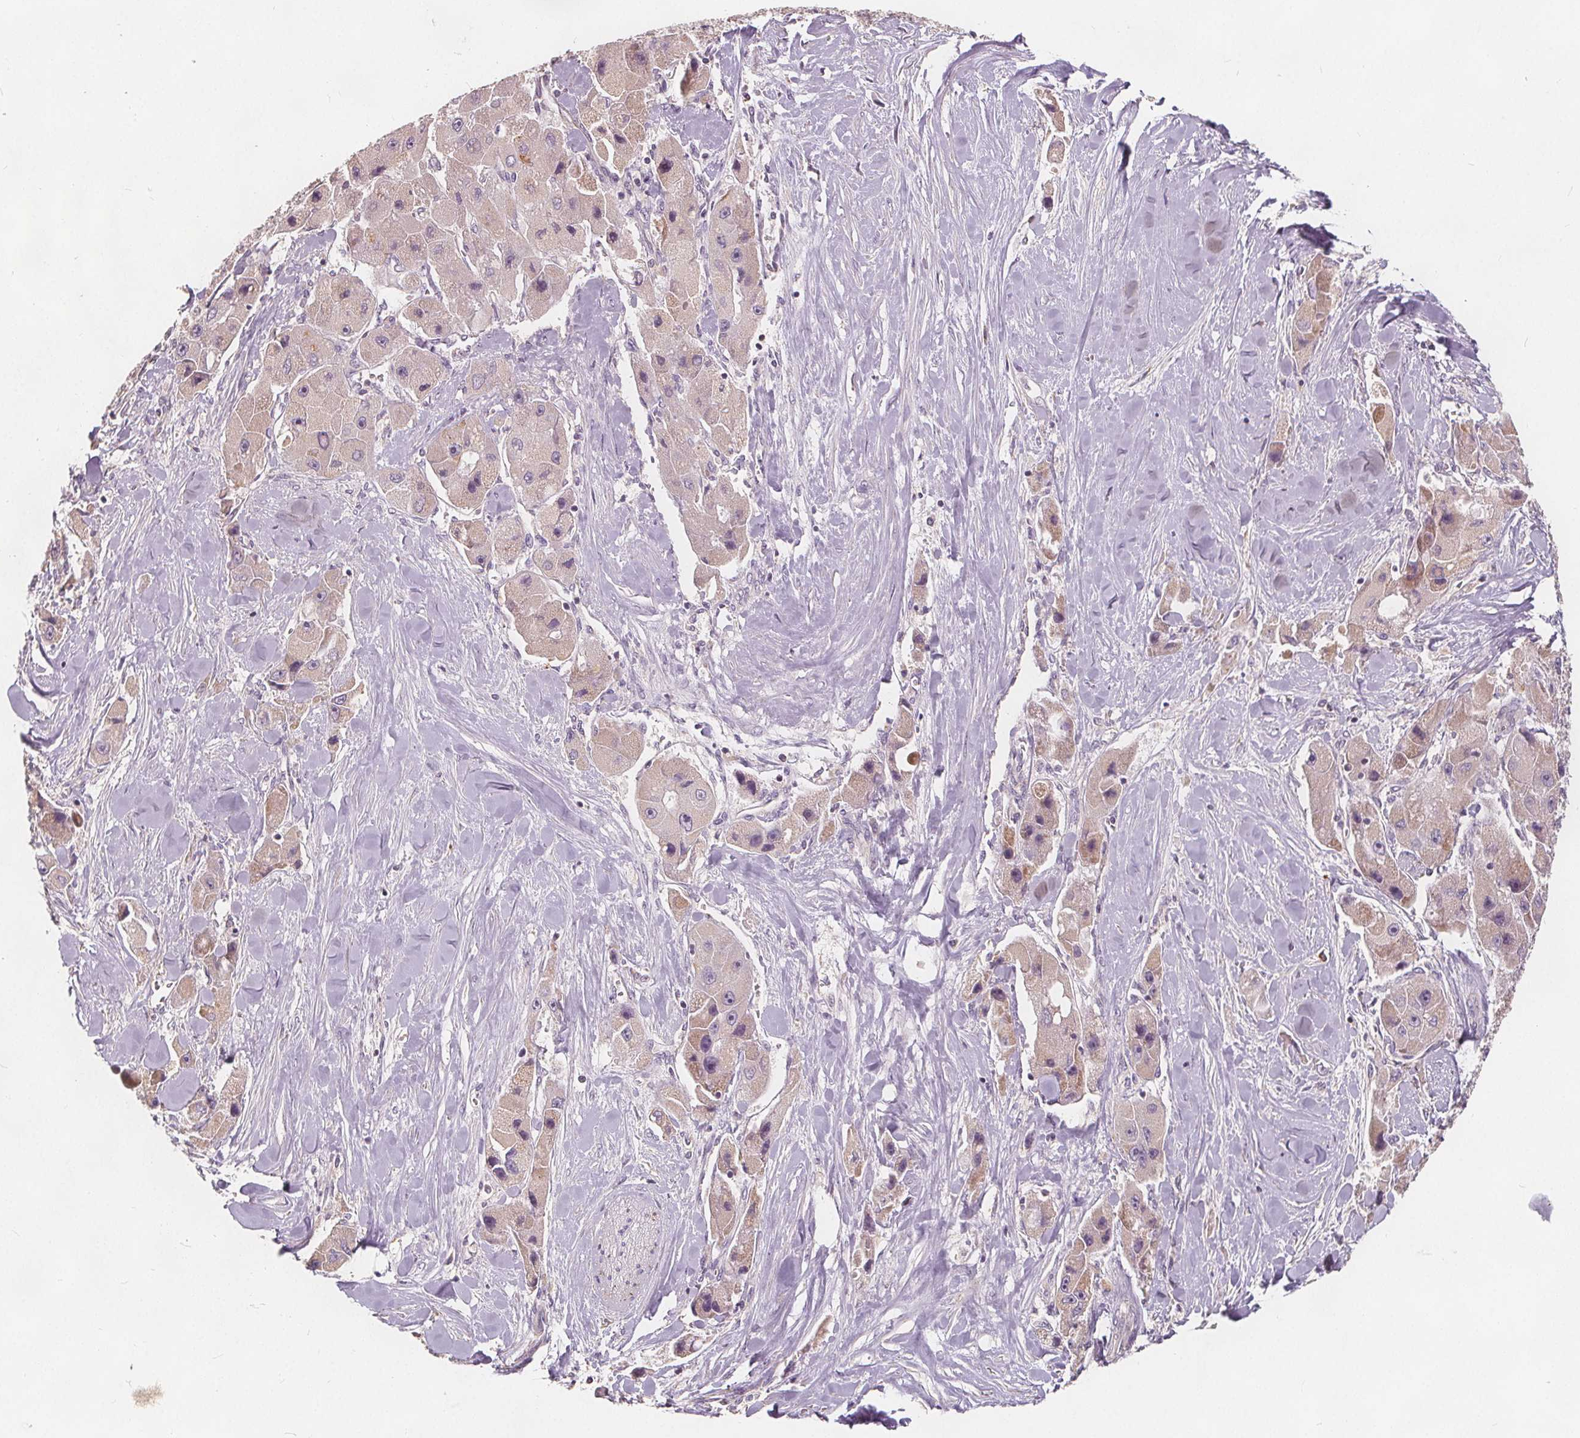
{"staining": {"intensity": "negative", "quantity": "none", "location": "none"}, "tissue": "liver cancer", "cell_type": "Tumor cells", "image_type": "cancer", "snomed": [{"axis": "morphology", "description": "Carcinoma, Hepatocellular, NOS"}, {"axis": "topography", "description": "Liver"}], "caption": "High magnification brightfield microscopy of hepatocellular carcinoma (liver) stained with DAB (3,3'-diaminobenzidine) (brown) and counterstained with hematoxylin (blue): tumor cells show no significant staining. (Brightfield microscopy of DAB immunohistochemistry at high magnification).", "gene": "DRC3", "patient": {"sex": "male", "age": 24}}